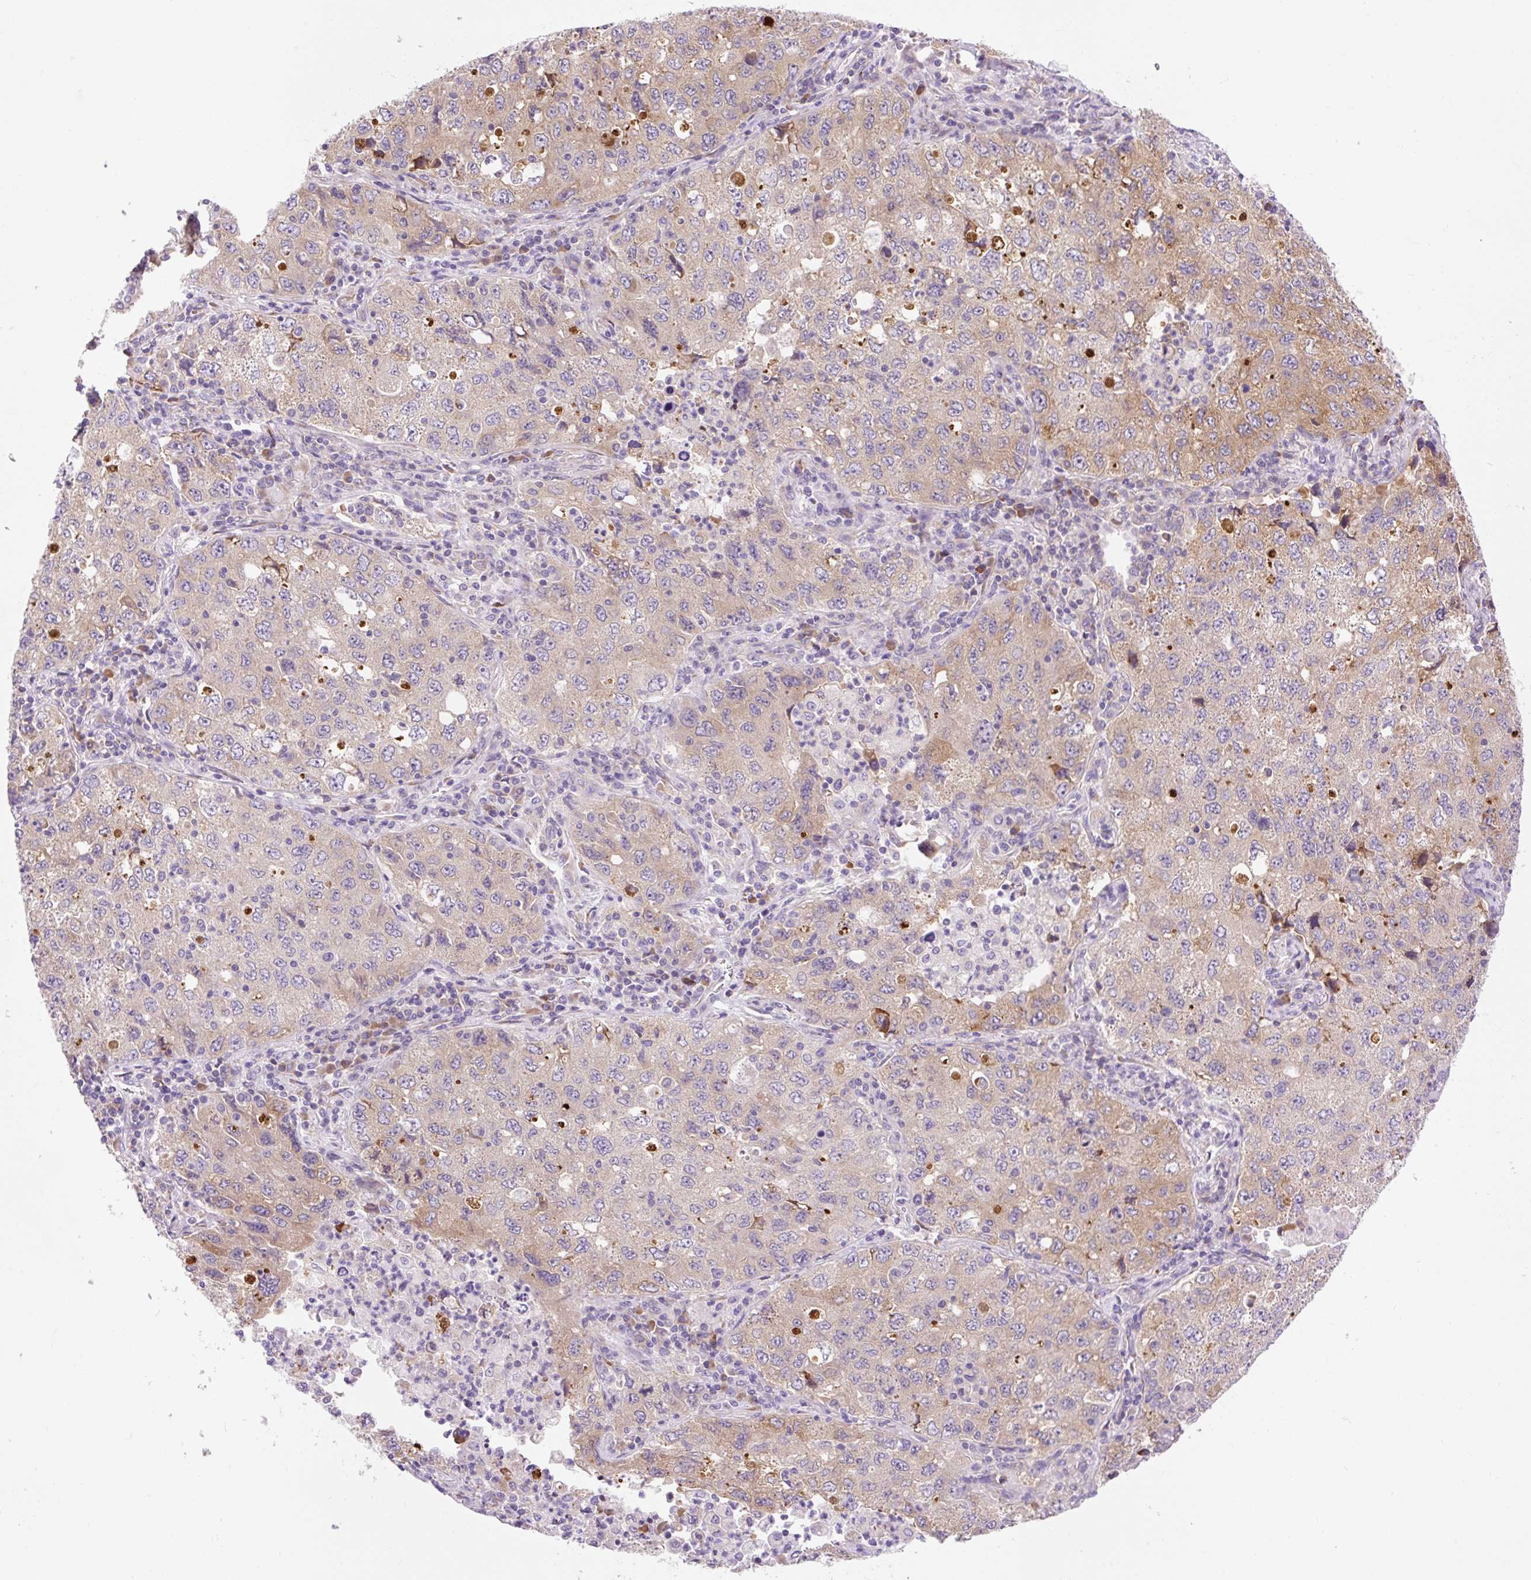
{"staining": {"intensity": "moderate", "quantity": "25%-75%", "location": "cytoplasmic/membranous"}, "tissue": "lung cancer", "cell_type": "Tumor cells", "image_type": "cancer", "snomed": [{"axis": "morphology", "description": "Adenocarcinoma, NOS"}, {"axis": "topography", "description": "Lung"}], "caption": "Immunohistochemistry image of neoplastic tissue: human lung cancer (adenocarcinoma) stained using immunohistochemistry exhibits medium levels of moderate protein expression localized specifically in the cytoplasmic/membranous of tumor cells, appearing as a cytoplasmic/membranous brown color.", "gene": "GPR45", "patient": {"sex": "female", "age": 57}}